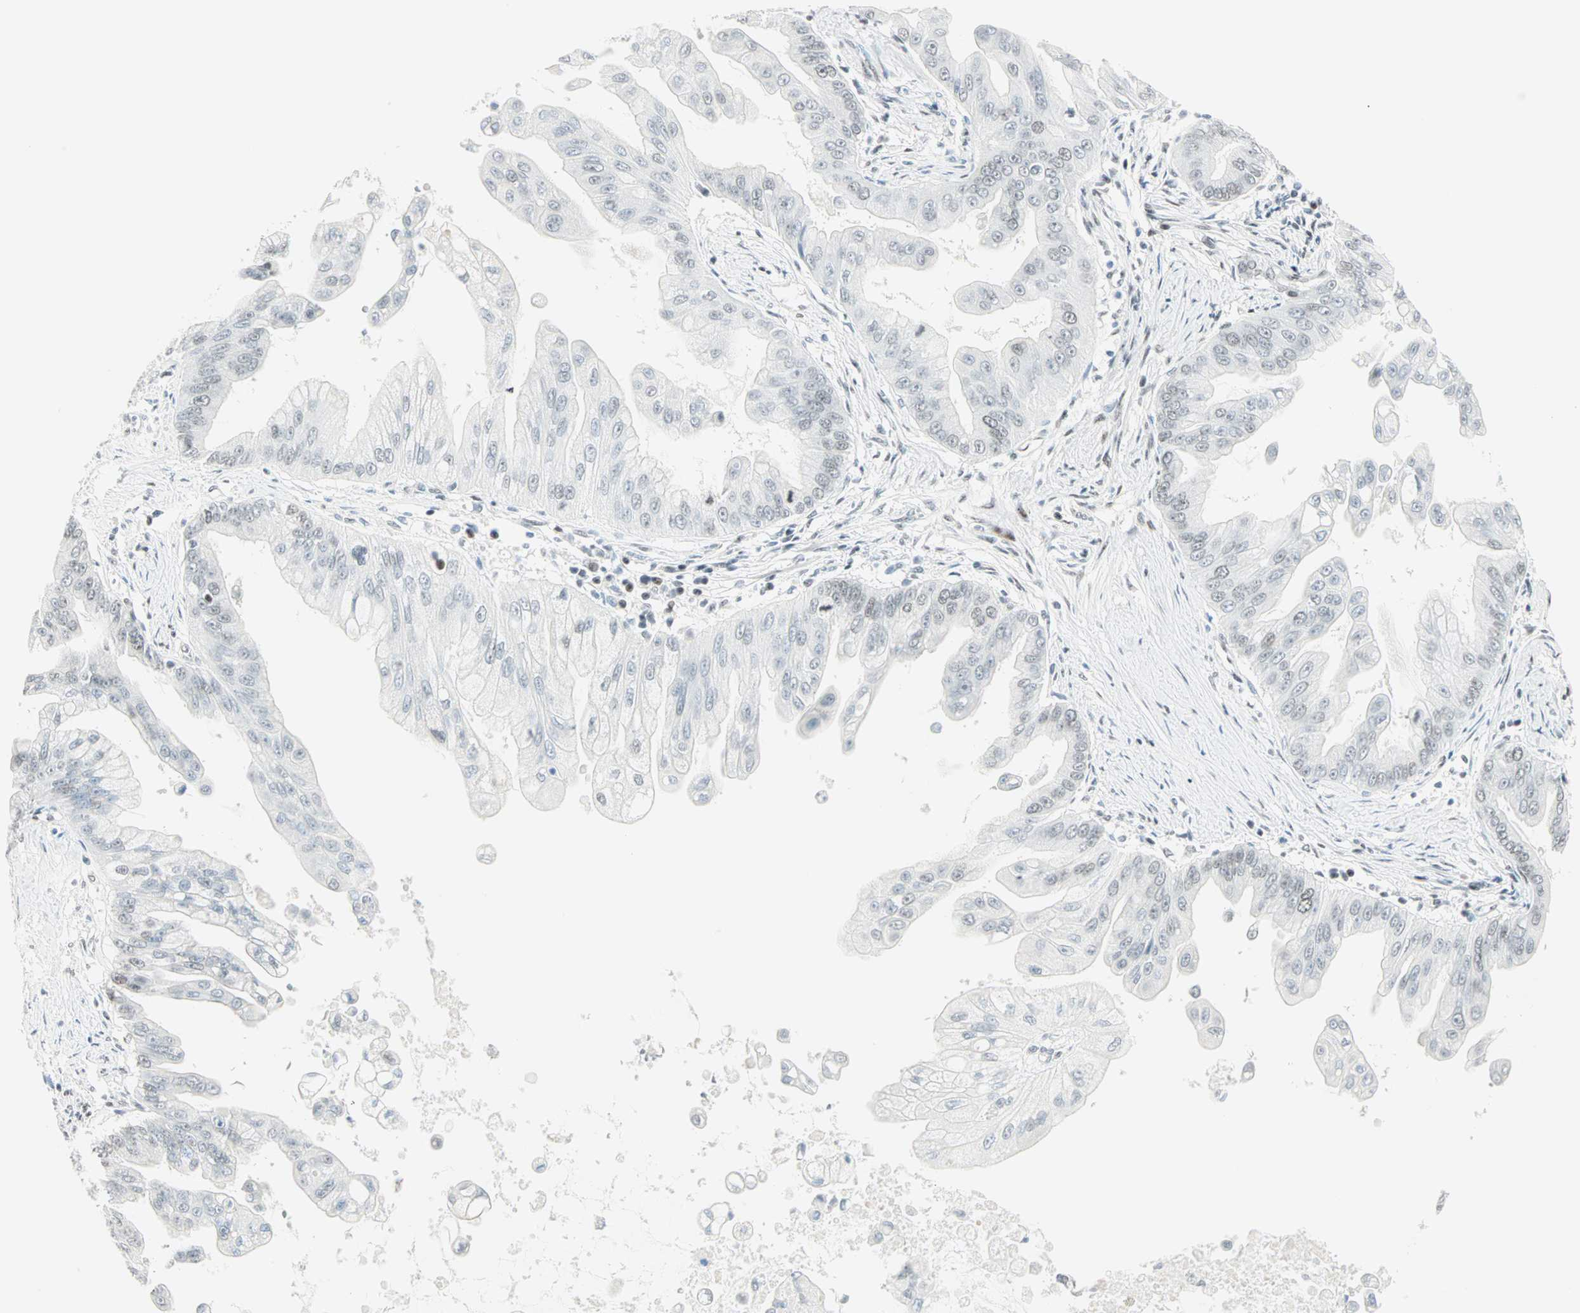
{"staining": {"intensity": "negative", "quantity": "none", "location": "none"}, "tissue": "pancreatic cancer", "cell_type": "Tumor cells", "image_type": "cancer", "snomed": [{"axis": "morphology", "description": "Adenocarcinoma, NOS"}, {"axis": "topography", "description": "Pancreas"}], "caption": "There is no significant positivity in tumor cells of pancreatic adenocarcinoma. (Immunohistochemistry (ihc), brightfield microscopy, high magnification).", "gene": "PKNOX1", "patient": {"sex": "female", "age": 75}}